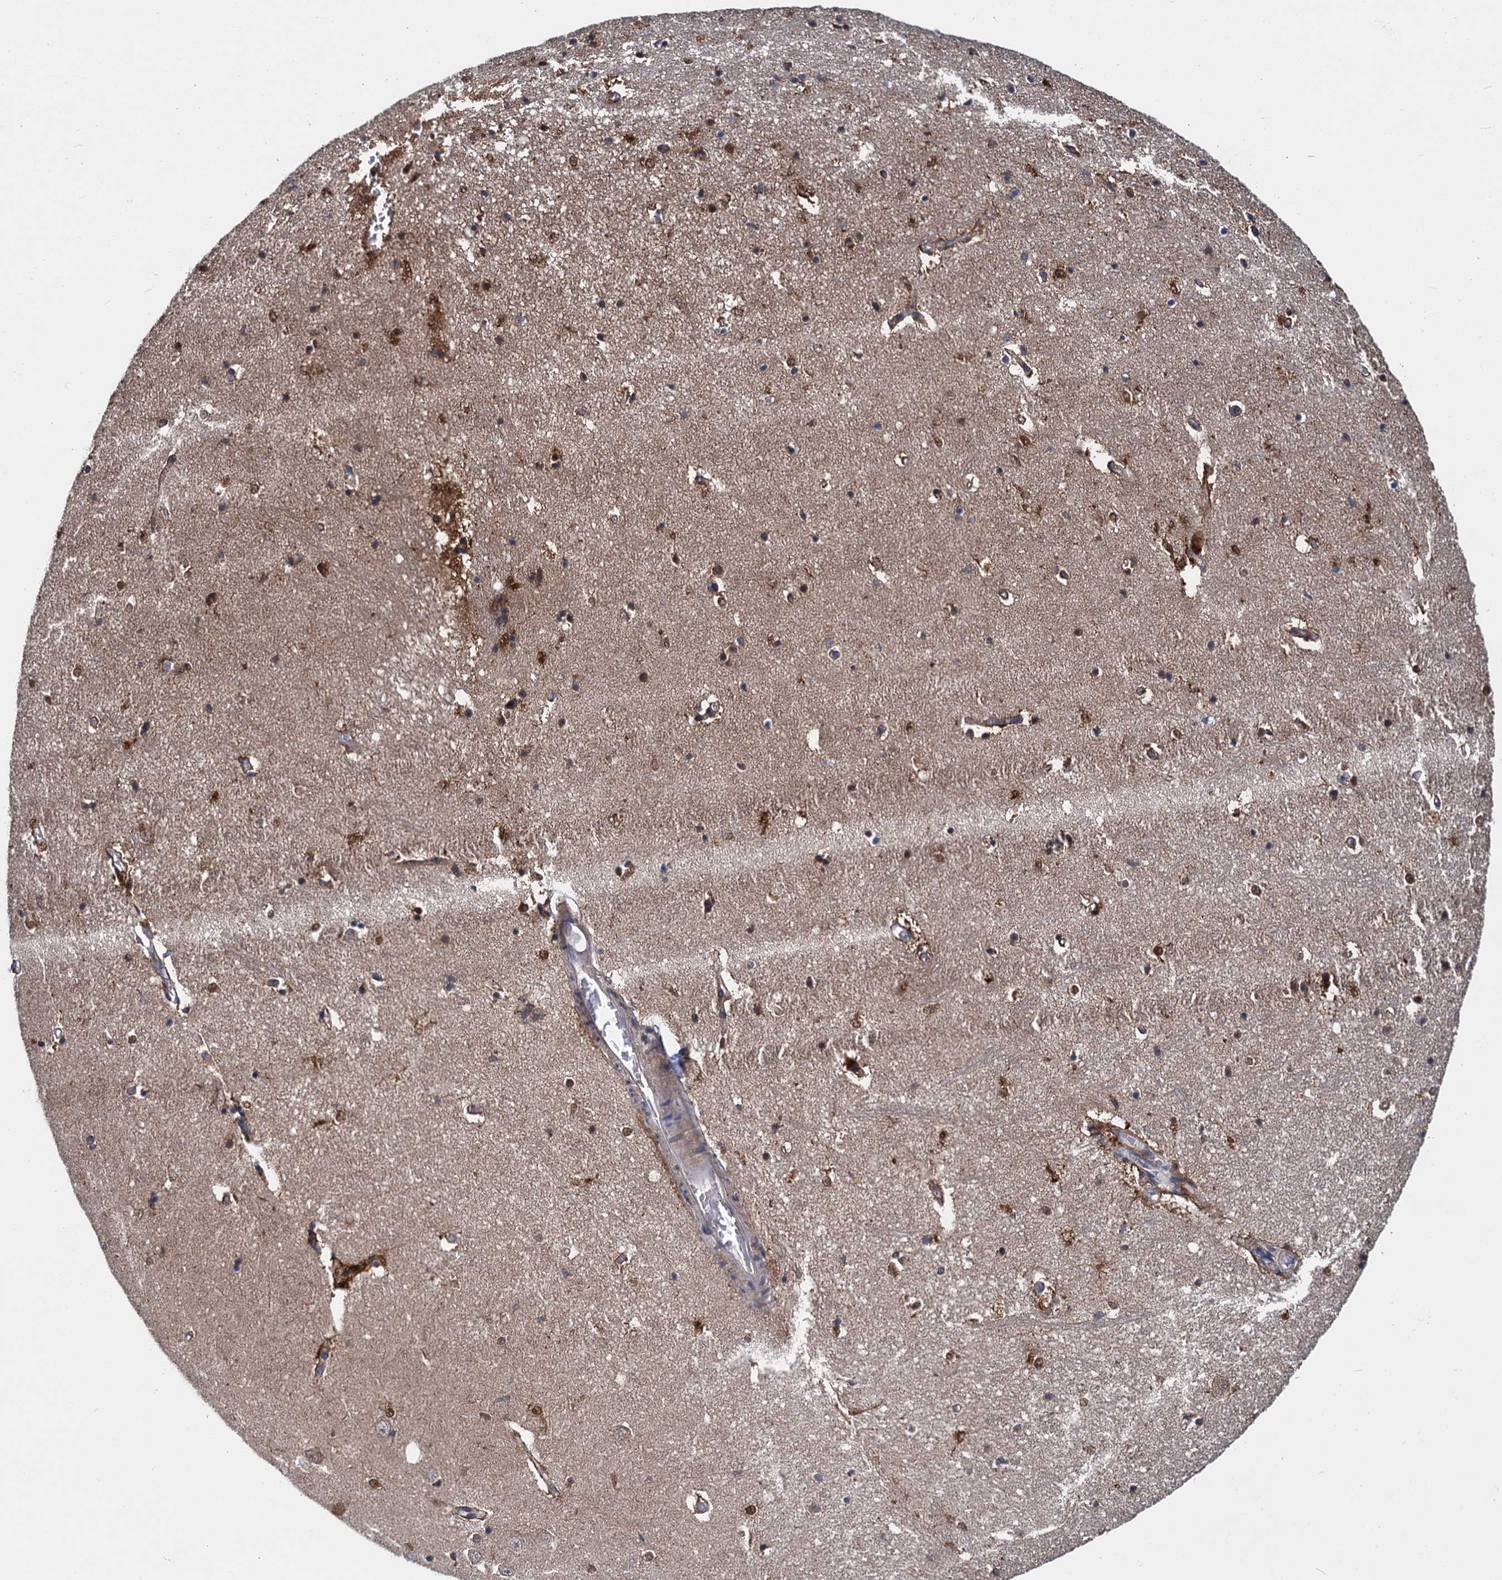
{"staining": {"intensity": "moderate", "quantity": "25%-75%", "location": "cytoplasmic/membranous"}, "tissue": "hippocampus", "cell_type": "Glial cells", "image_type": "normal", "snomed": [{"axis": "morphology", "description": "Normal tissue, NOS"}, {"axis": "topography", "description": "Hippocampus"}], "caption": "Normal hippocampus demonstrates moderate cytoplasmic/membranous staining in about 25%-75% of glial cells The protein of interest is stained brown, and the nuclei are stained in blue (DAB (3,3'-diaminobenzidine) IHC with brightfield microscopy, high magnification)..", "gene": "GSTM3", "patient": {"sex": "female", "age": 64}}